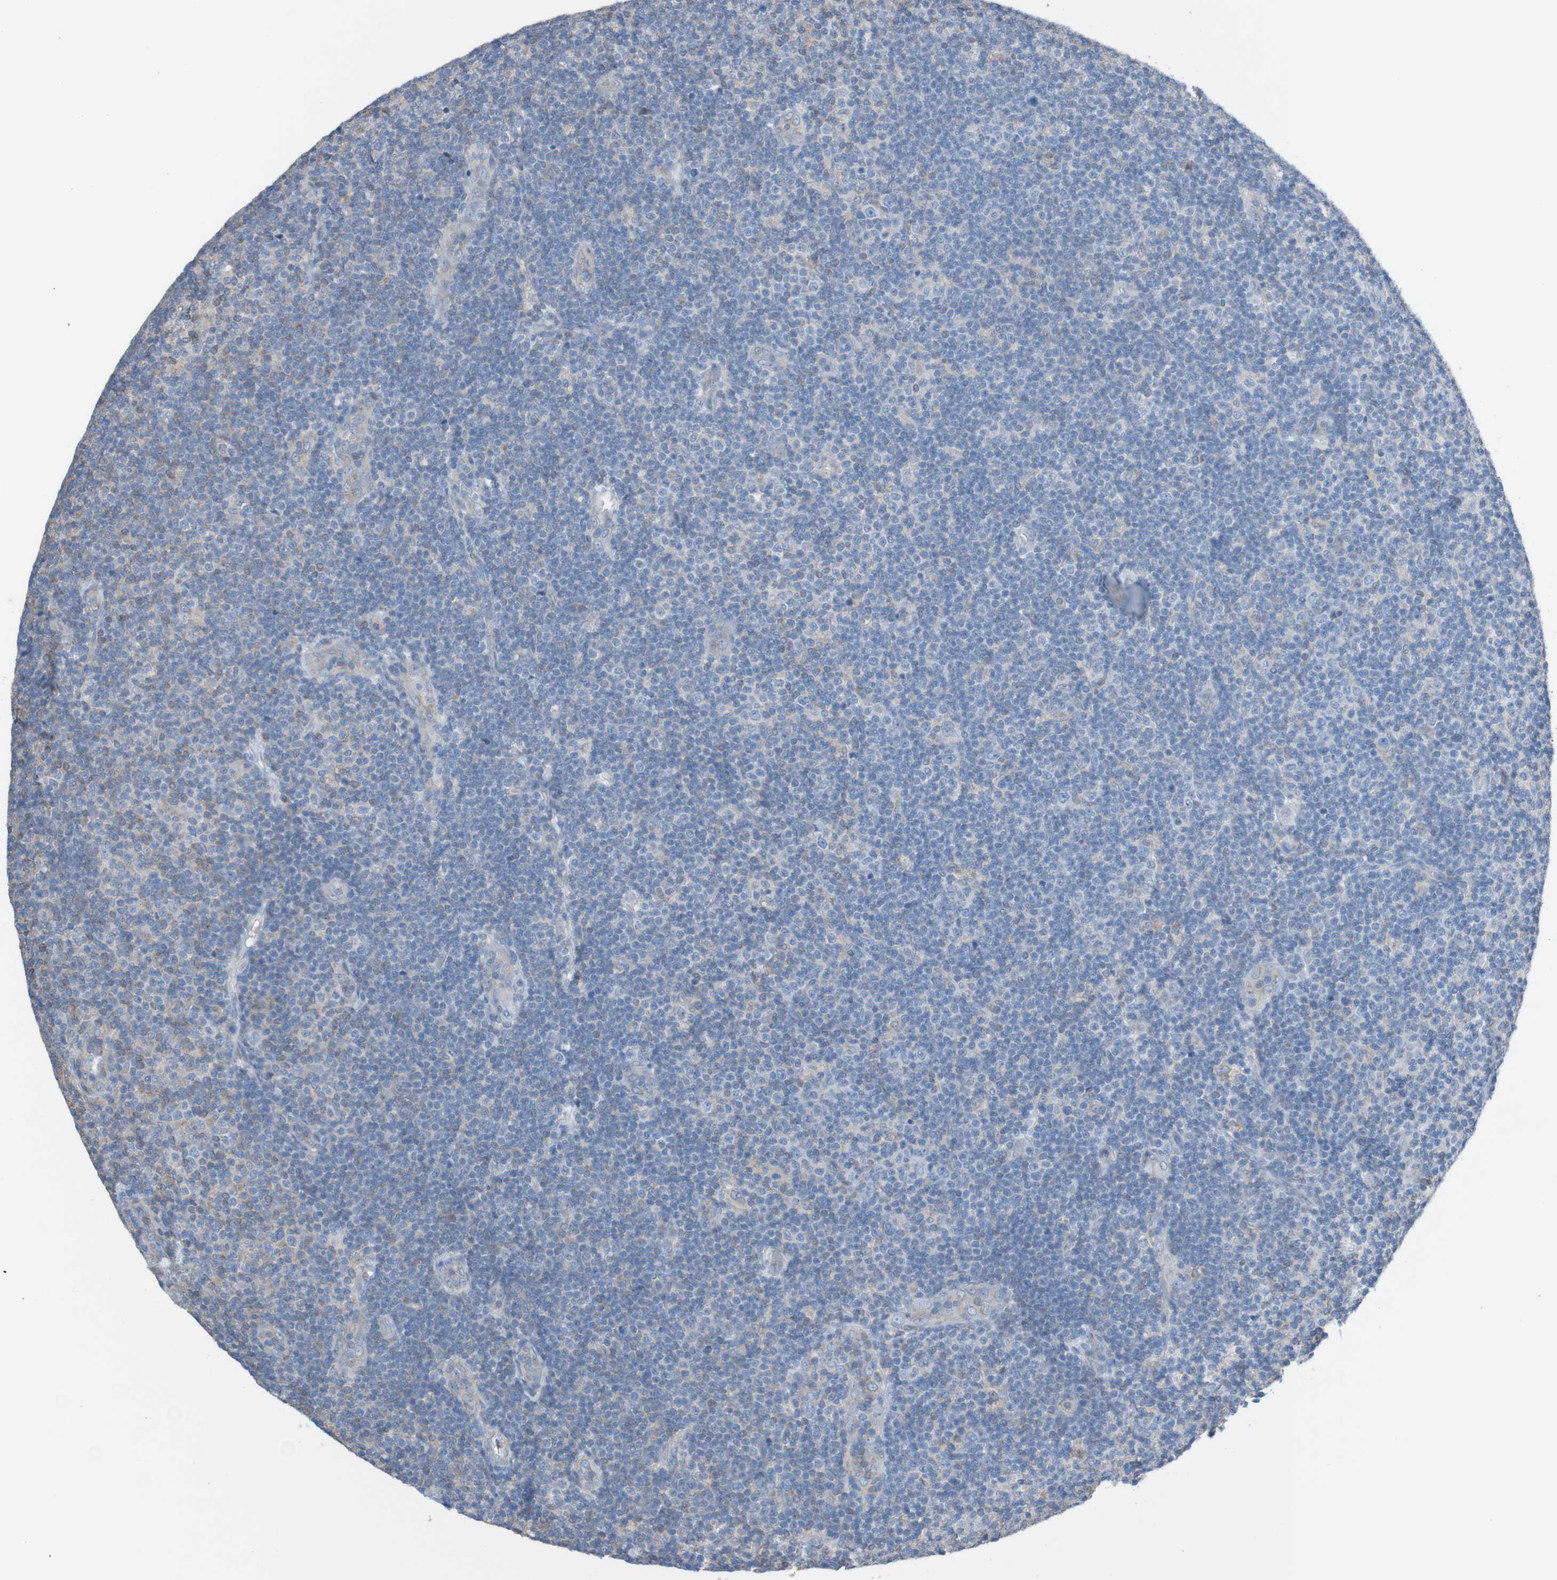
{"staining": {"intensity": "moderate", "quantity": "<25%", "location": "cytoplasmic/membranous"}, "tissue": "lymphoma", "cell_type": "Tumor cells", "image_type": "cancer", "snomed": [{"axis": "morphology", "description": "Malignant lymphoma, non-Hodgkin's type, Low grade"}, {"axis": "topography", "description": "Lymph node"}], "caption": "Immunohistochemistry (IHC) image of neoplastic tissue: lymphoma stained using IHC demonstrates low levels of moderate protein expression localized specifically in the cytoplasmic/membranous of tumor cells, appearing as a cytoplasmic/membranous brown color.", "gene": "MINAR1", "patient": {"sex": "male", "age": 83}}